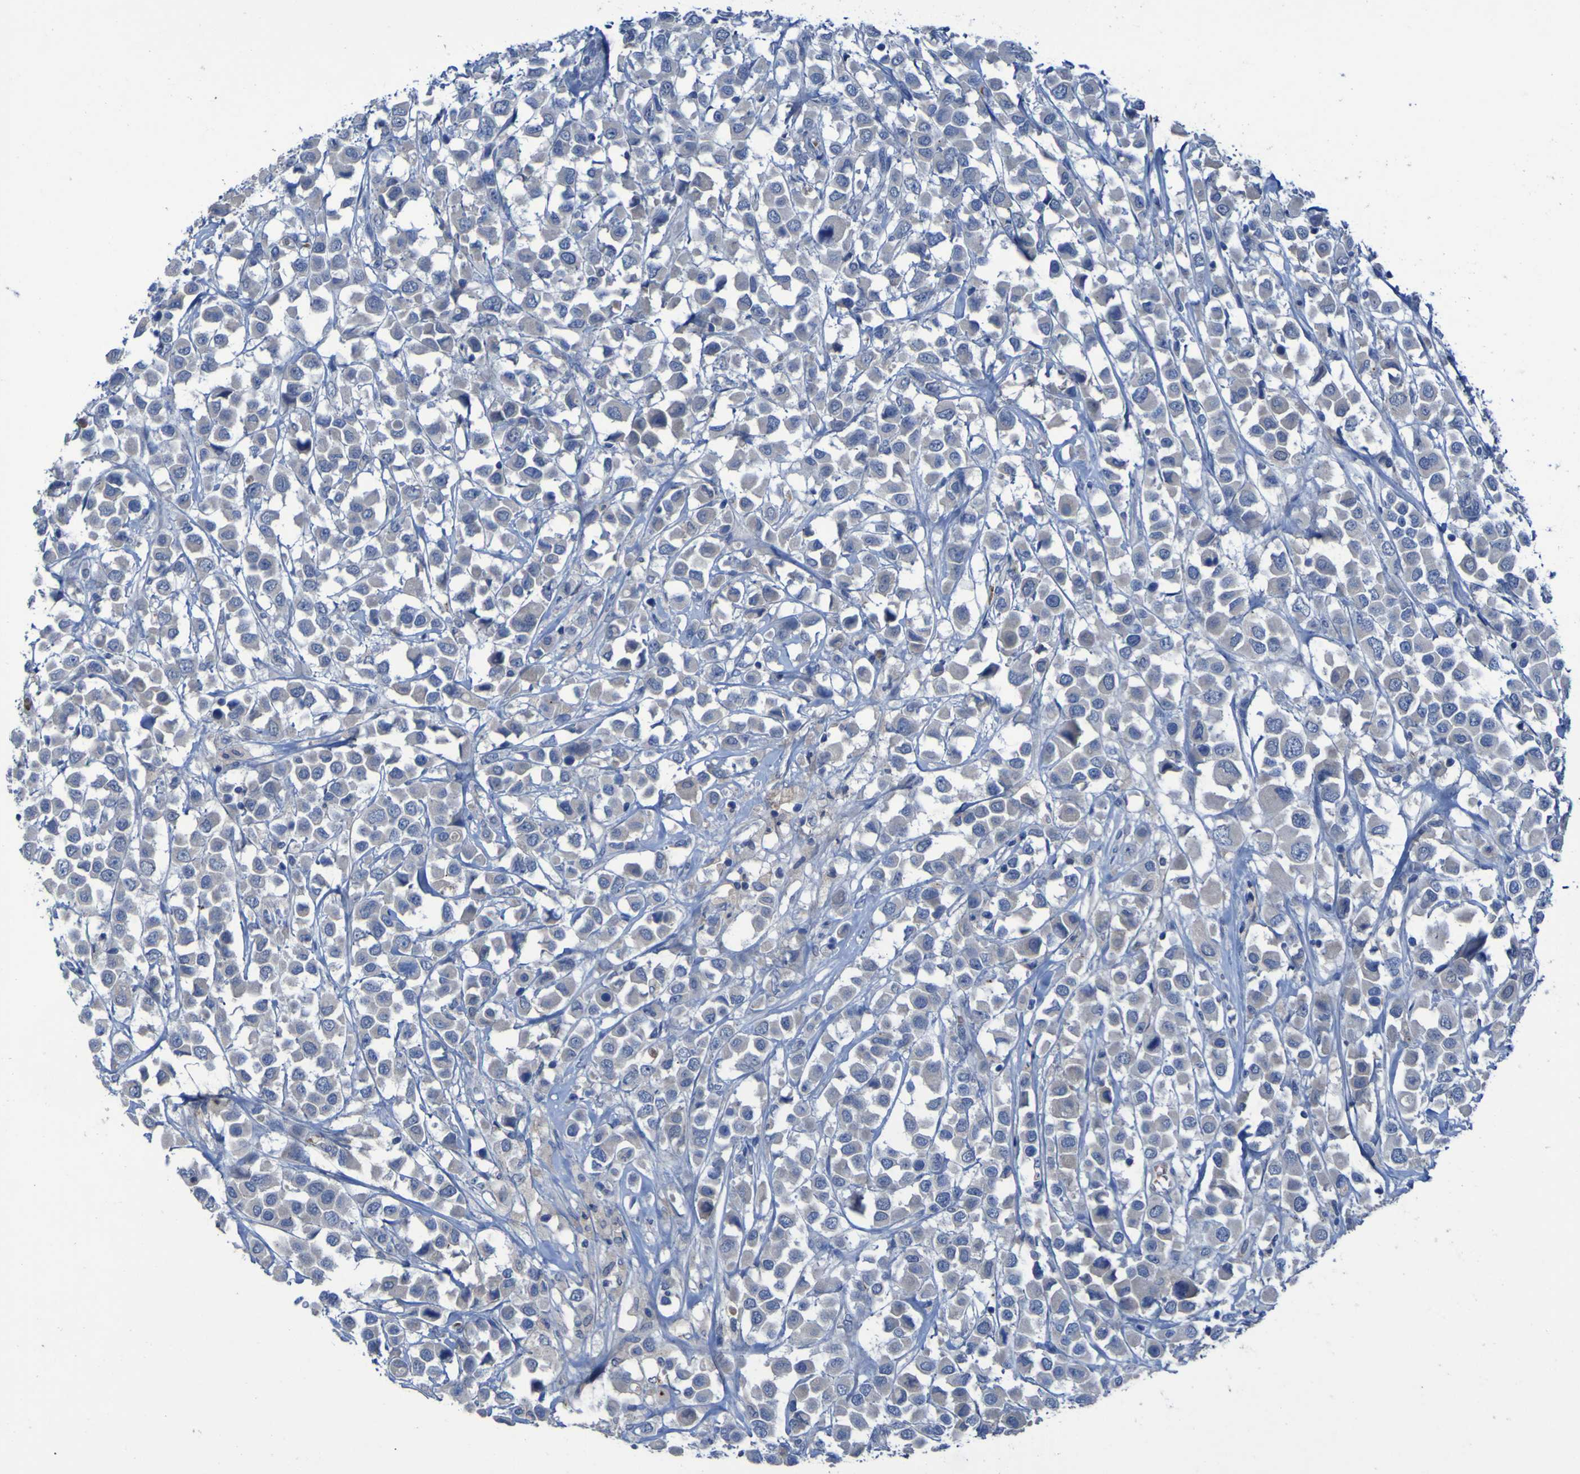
{"staining": {"intensity": "negative", "quantity": "none", "location": "none"}, "tissue": "breast cancer", "cell_type": "Tumor cells", "image_type": "cancer", "snomed": [{"axis": "morphology", "description": "Duct carcinoma"}, {"axis": "topography", "description": "Breast"}], "caption": "Photomicrograph shows no significant protein expression in tumor cells of breast cancer.", "gene": "SGK2", "patient": {"sex": "female", "age": 61}}